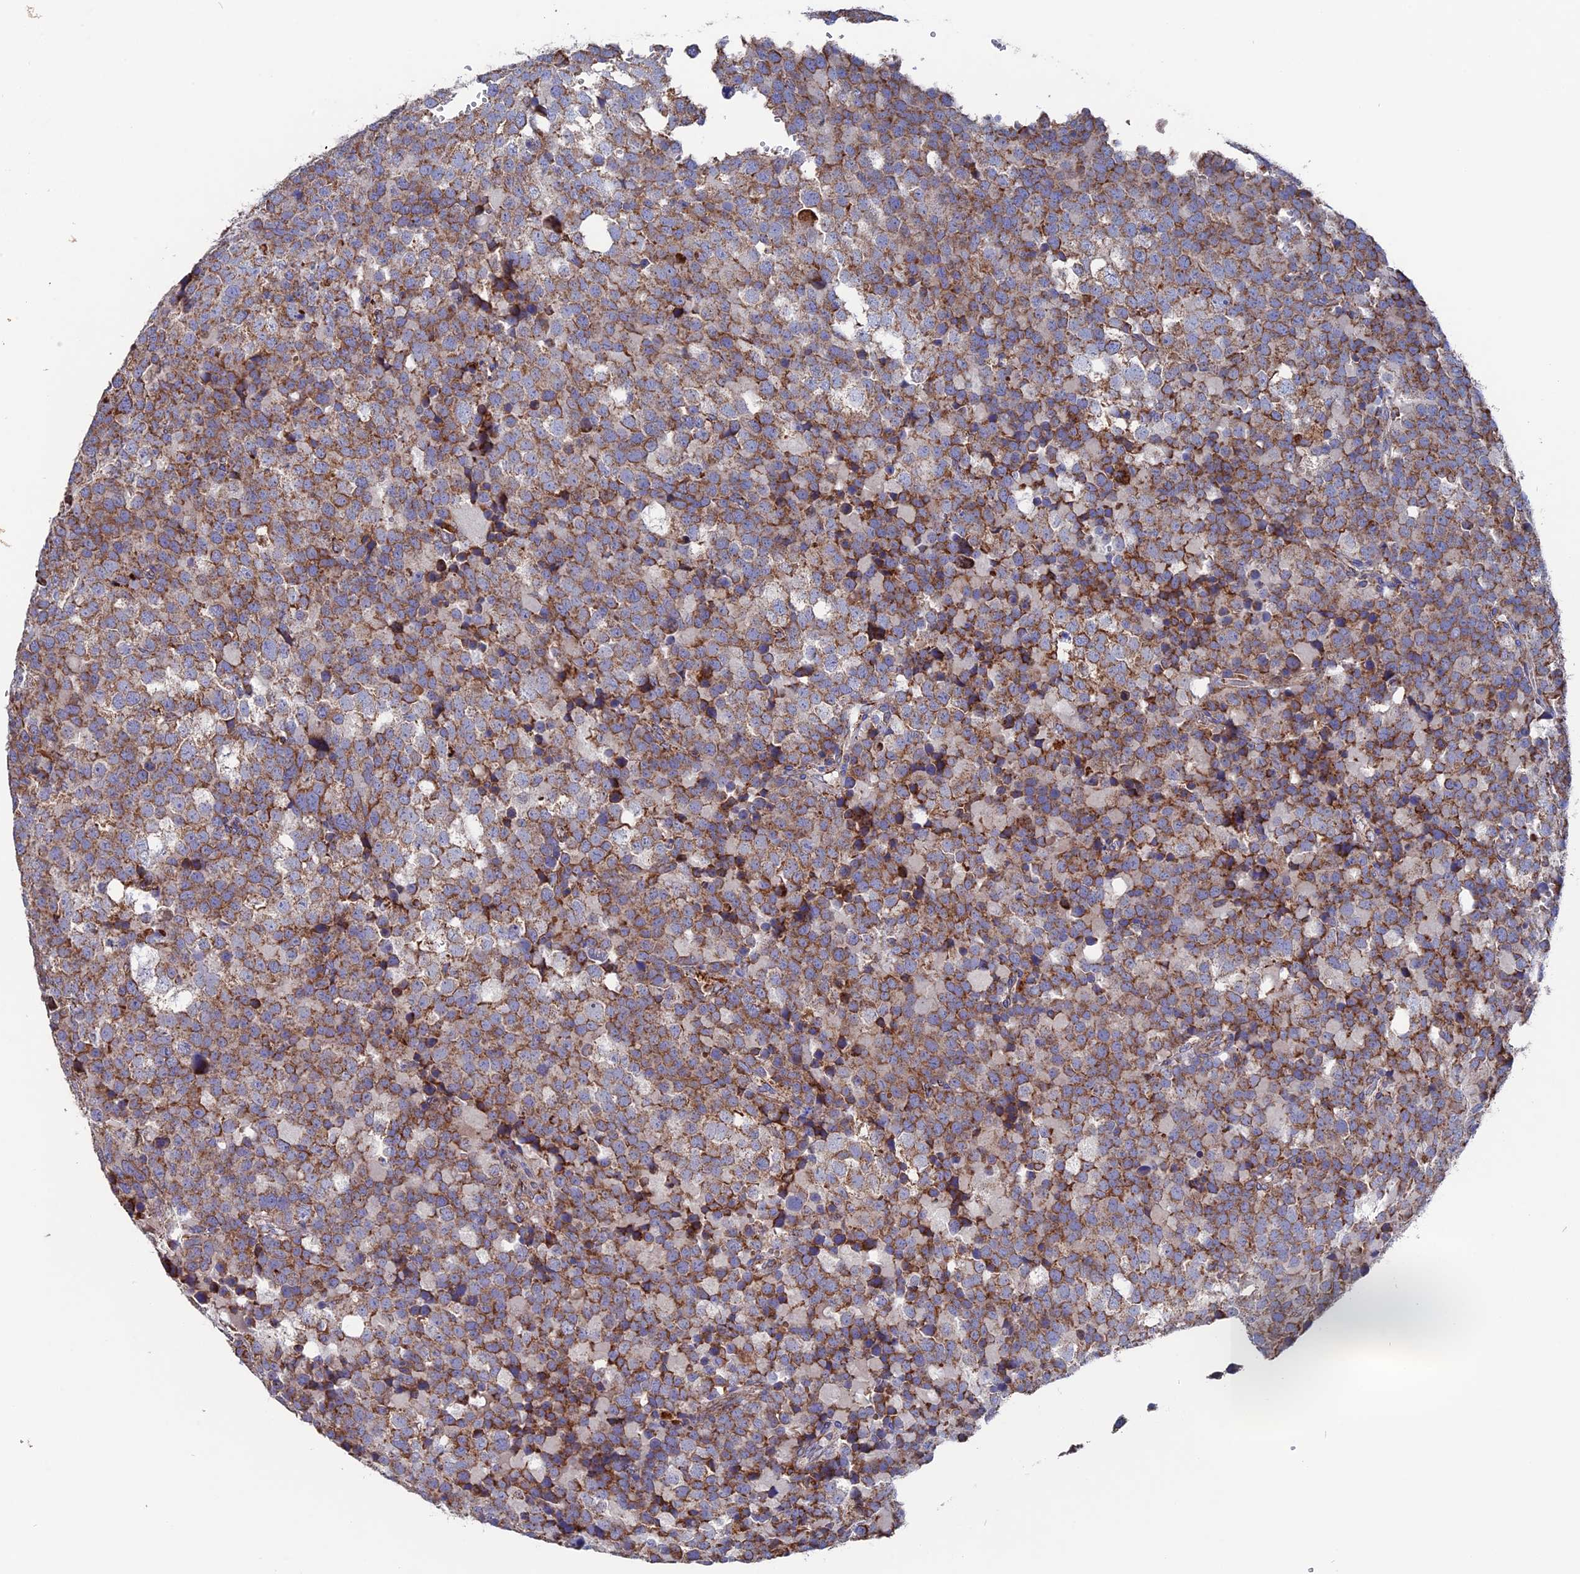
{"staining": {"intensity": "moderate", "quantity": ">75%", "location": "cytoplasmic/membranous"}, "tissue": "testis cancer", "cell_type": "Tumor cells", "image_type": "cancer", "snomed": [{"axis": "morphology", "description": "Seminoma, NOS"}, {"axis": "topography", "description": "Testis"}], "caption": "The micrograph reveals a brown stain indicating the presence of a protein in the cytoplasmic/membranous of tumor cells in seminoma (testis). (DAB = brown stain, brightfield microscopy at high magnification).", "gene": "TGFA", "patient": {"sex": "male", "age": 71}}